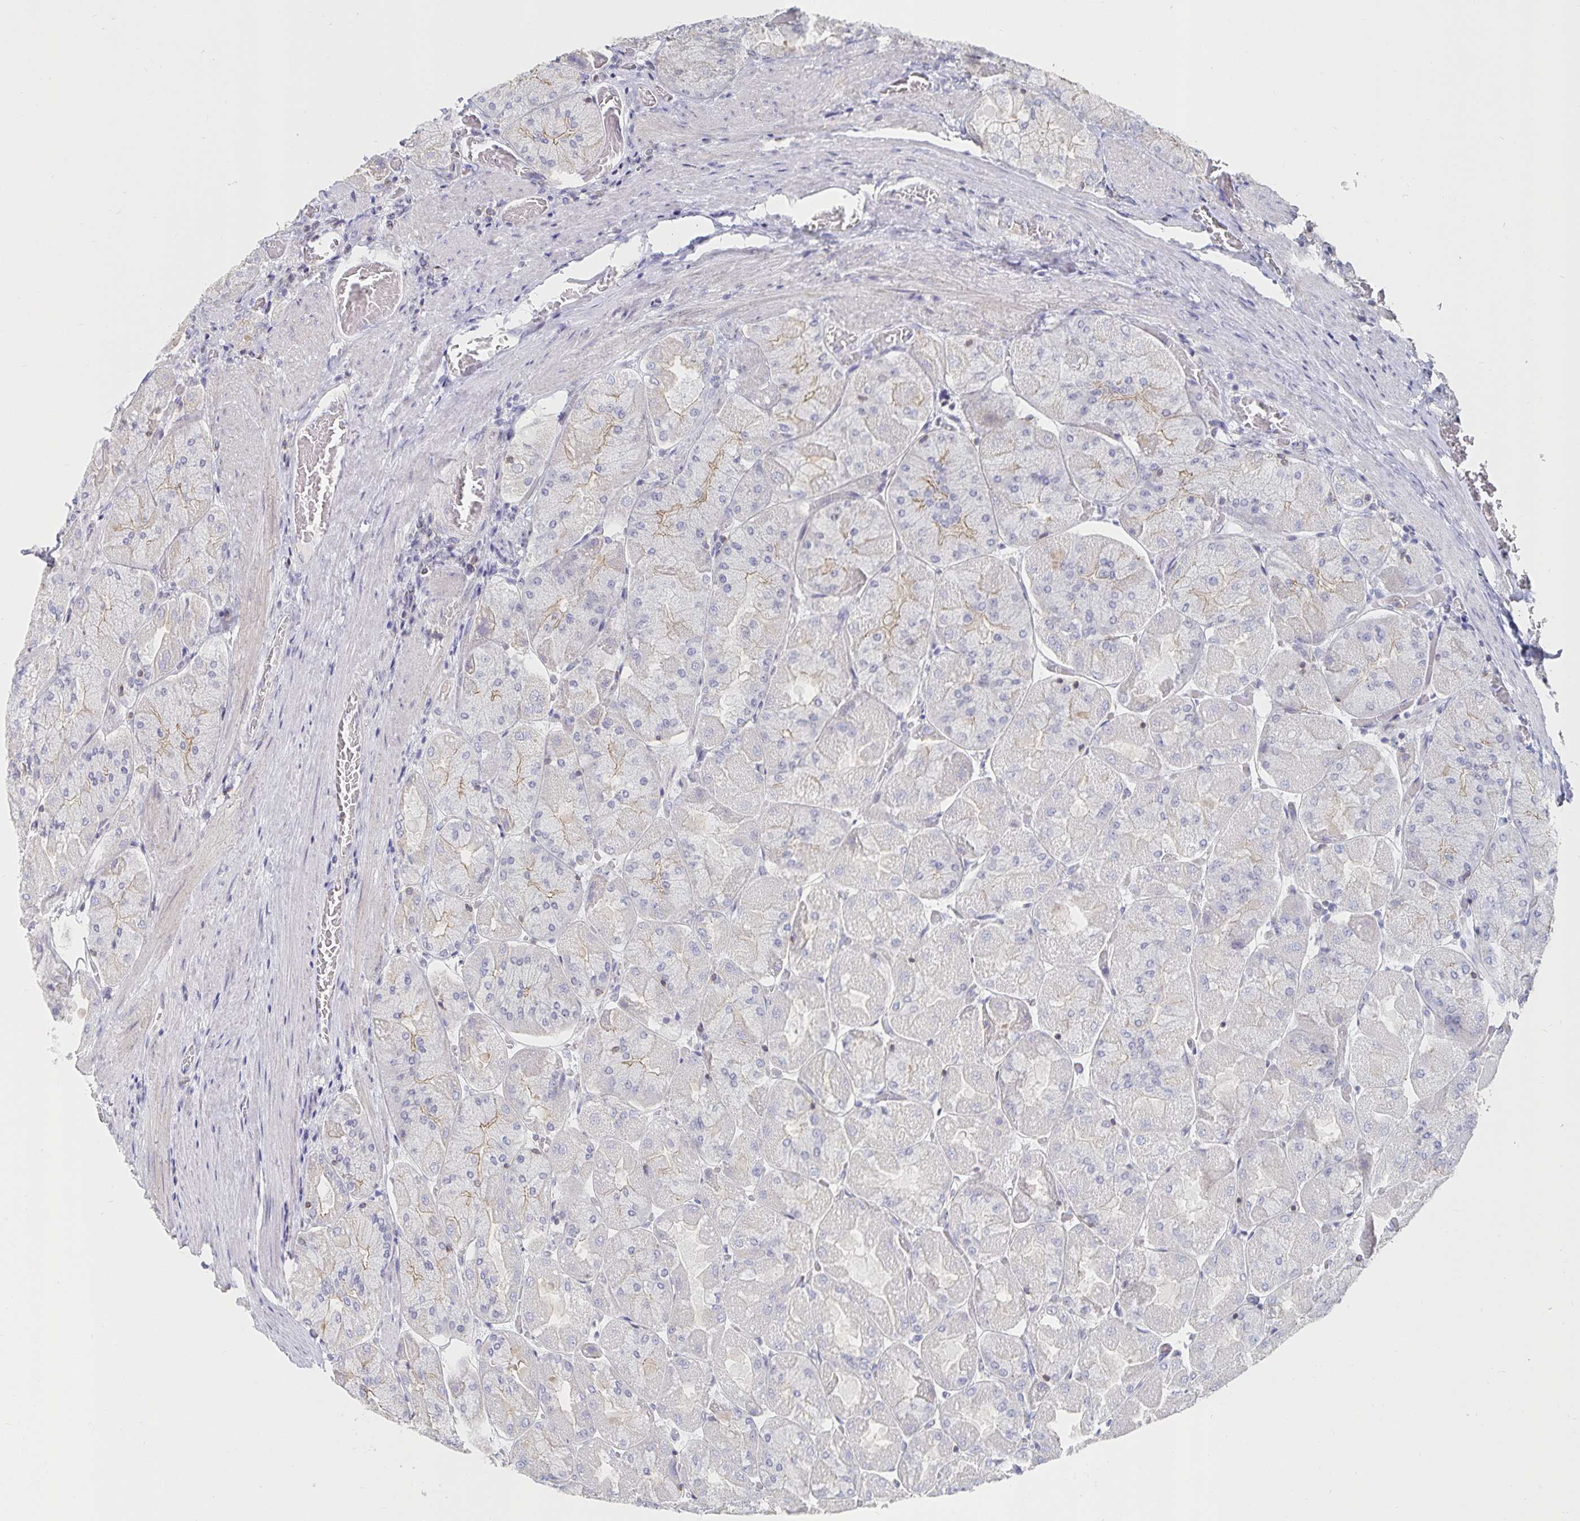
{"staining": {"intensity": "moderate", "quantity": "<25%", "location": "cytoplasmic/membranous"}, "tissue": "stomach", "cell_type": "Glandular cells", "image_type": "normal", "snomed": [{"axis": "morphology", "description": "Normal tissue, NOS"}, {"axis": "topography", "description": "Stomach"}], "caption": "Moderate cytoplasmic/membranous protein positivity is appreciated in approximately <25% of glandular cells in stomach.", "gene": "PIK3CD", "patient": {"sex": "female", "age": 61}}